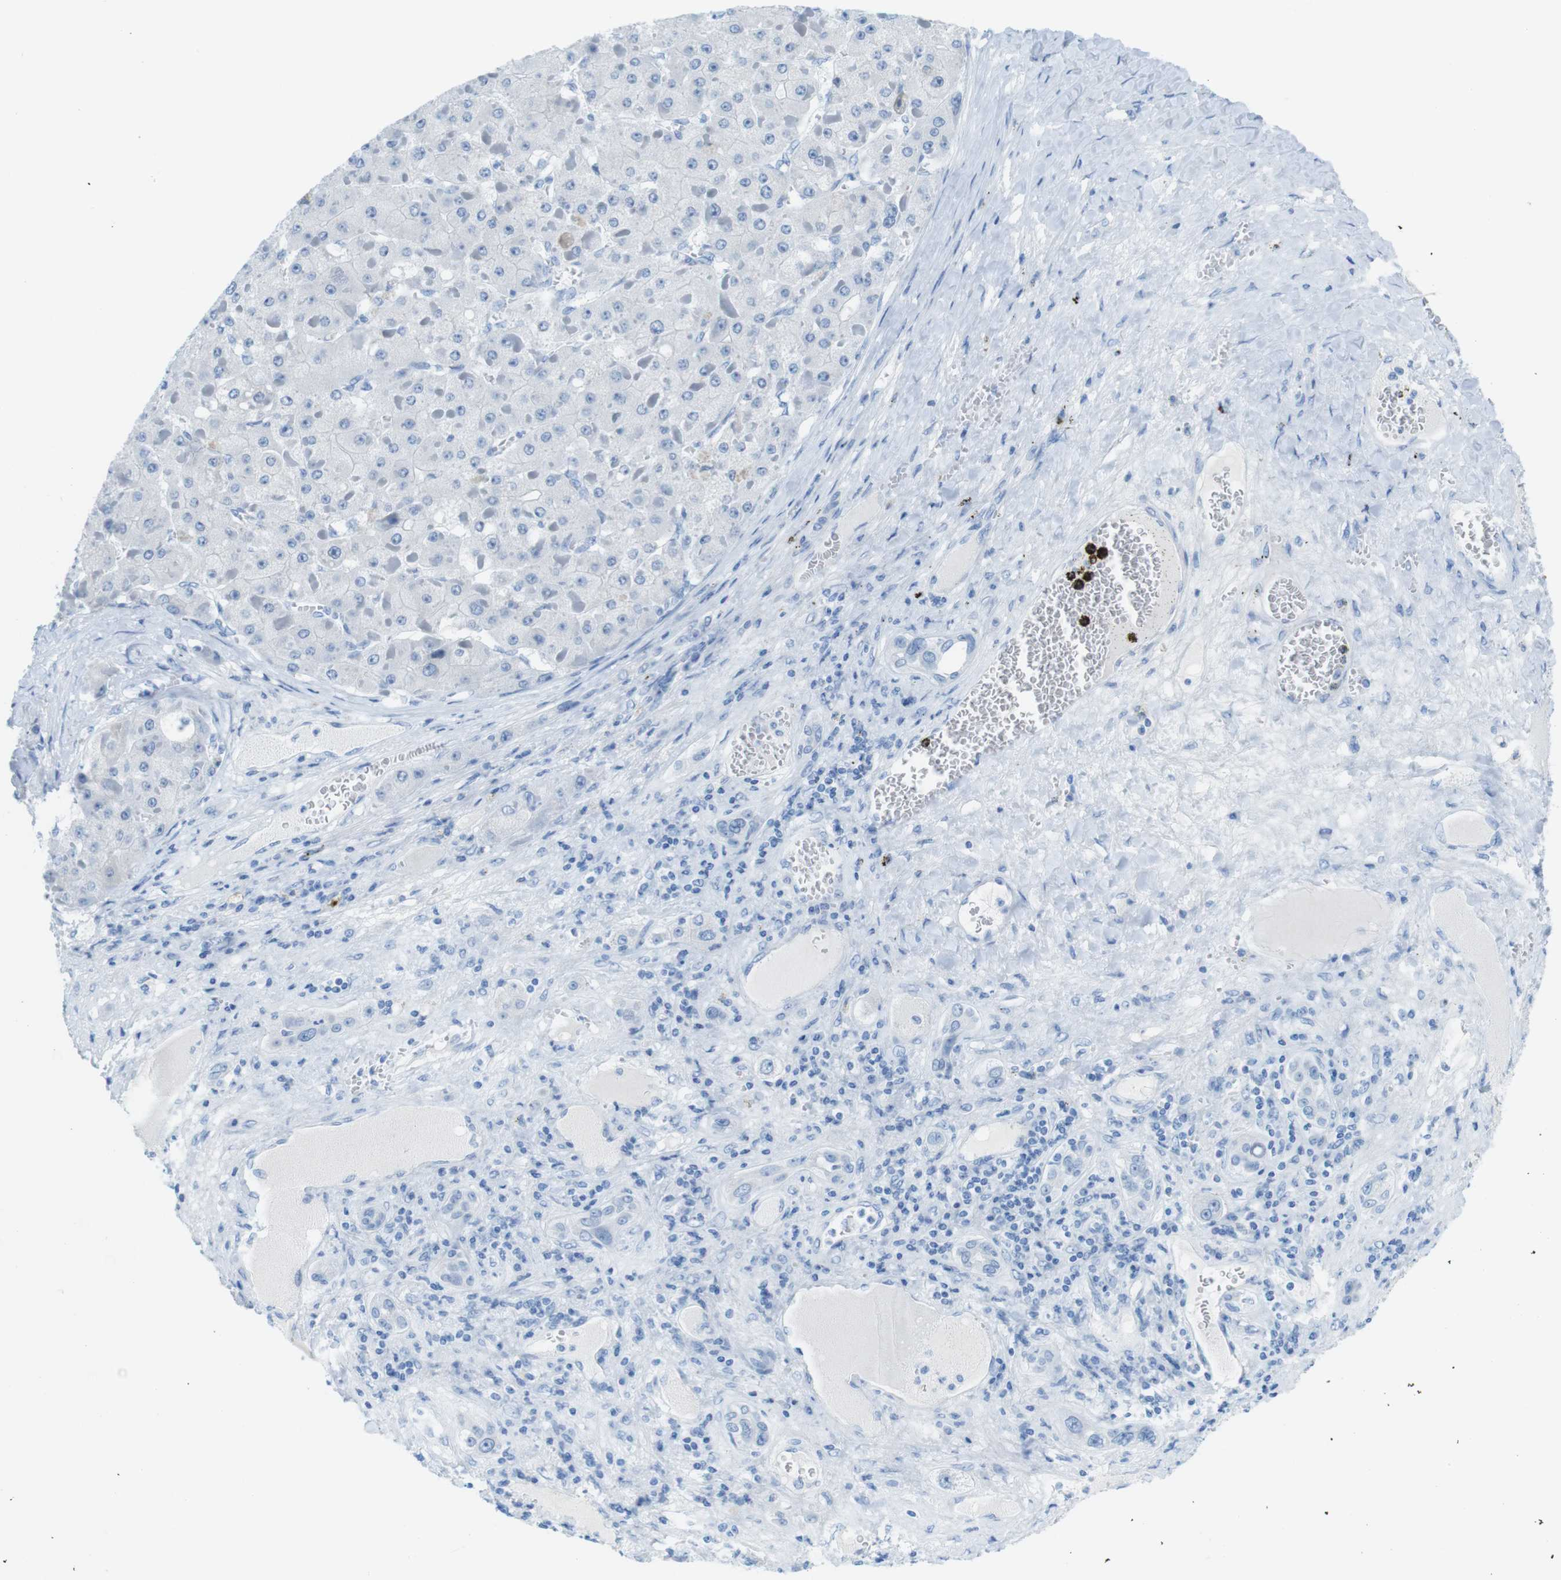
{"staining": {"intensity": "negative", "quantity": "none", "location": "none"}, "tissue": "liver cancer", "cell_type": "Tumor cells", "image_type": "cancer", "snomed": [{"axis": "morphology", "description": "Carcinoma, Hepatocellular, NOS"}, {"axis": "topography", "description": "Liver"}], "caption": "High power microscopy image of an immunohistochemistry histopathology image of liver hepatocellular carcinoma, revealing no significant expression in tumor cells.", "gene": "GAP43", "patient": {"sex": "female", "age": 73}}